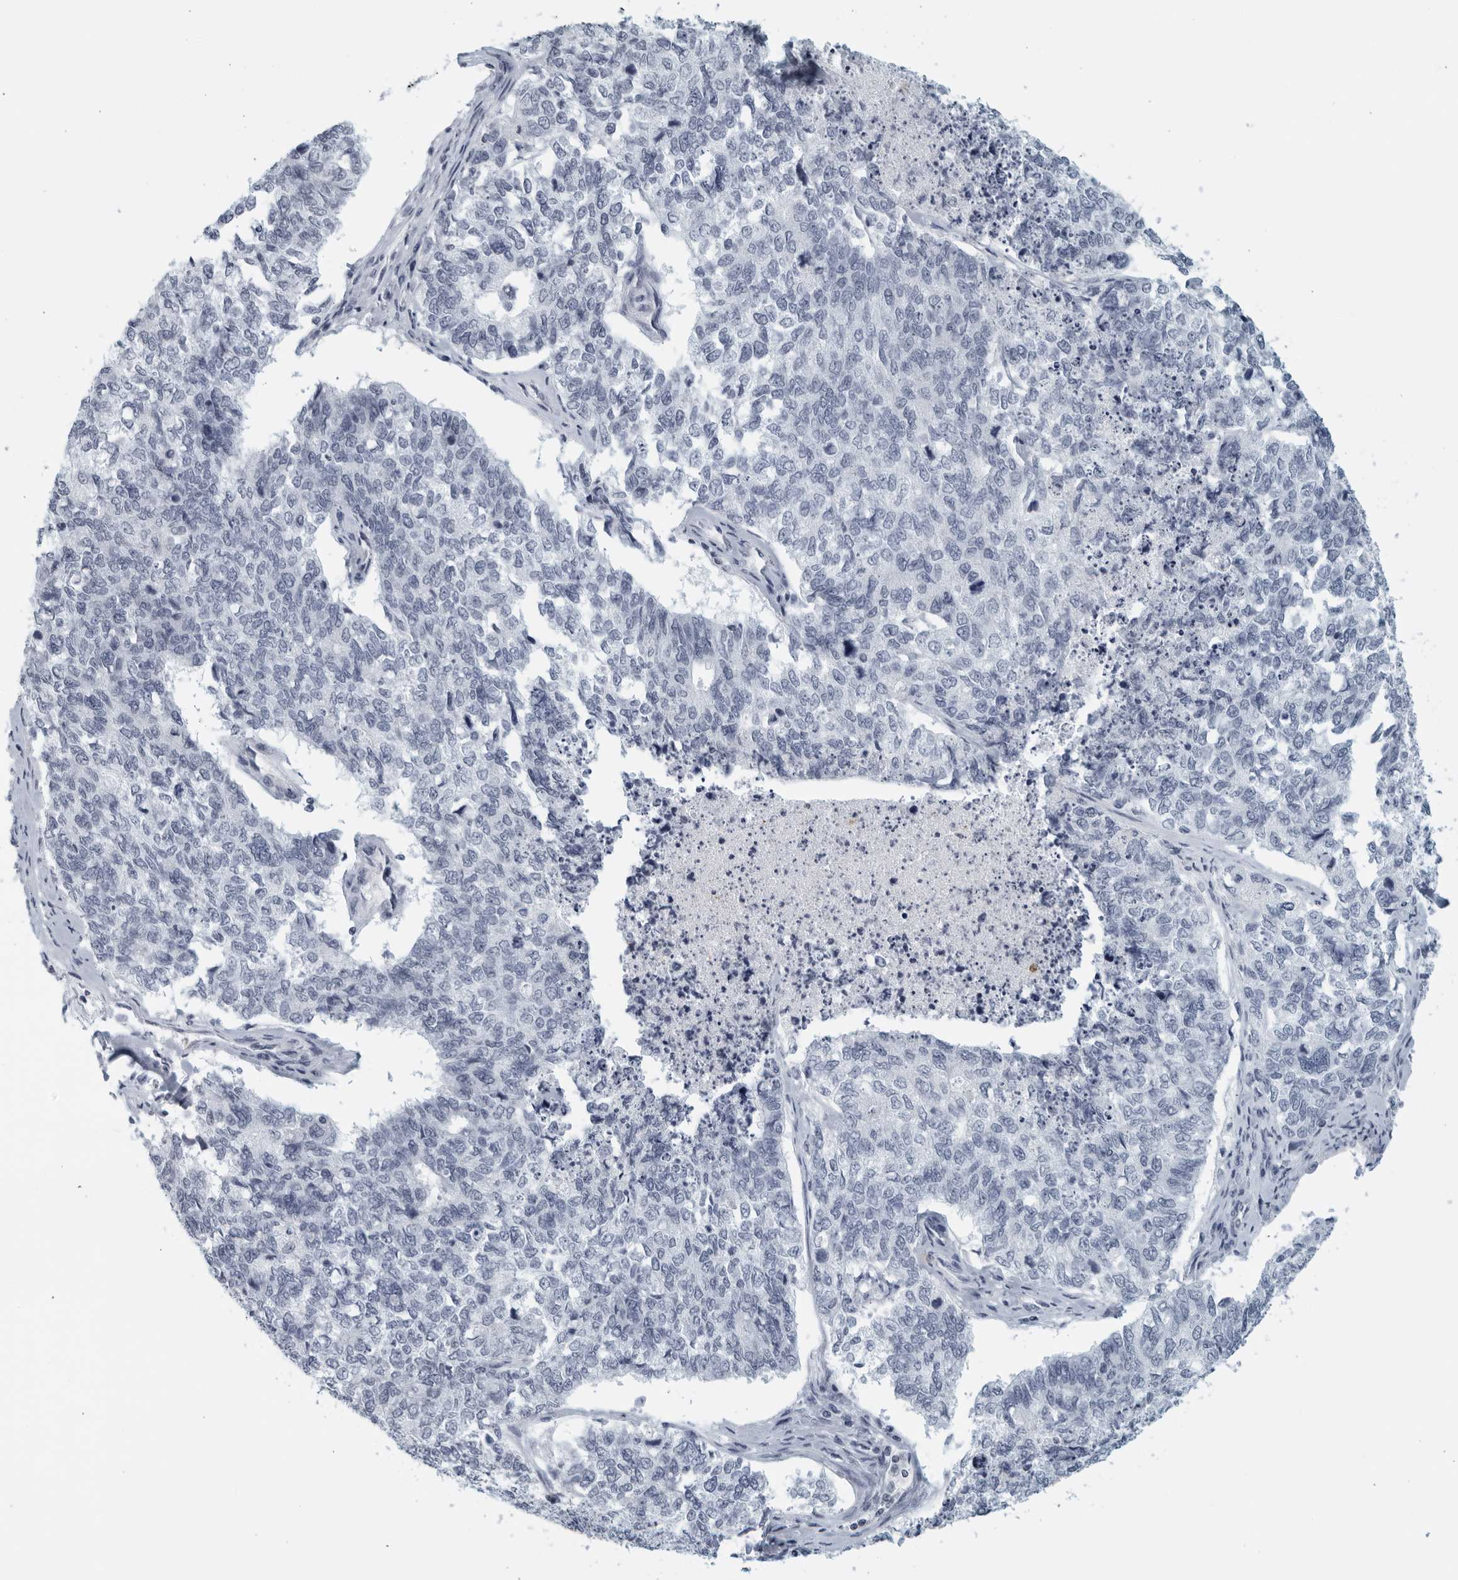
{"staining": {"intensity": "negative", "quantity": "none", "location": "none"}, "tissue": "cervical cancer", "cell_type": "Tumor cells", "image_type": "cancer", "snomed": [{"axis": "morphology", "description": "Squamous cell carcinoma, NOS"}, {"axis": "topography", "description": "Cervix"}], "caption": "High magnification brightfield microscopy of cervical cancer stained with DAB (brown) and counterstained with hematoxylin (blue): tumor cells show no significant positivity. (DAB IHC visualized using brightfield microscopy, high magnification).", "gene": "KLK7", "patient": {"sex": "female", "age": 63}}